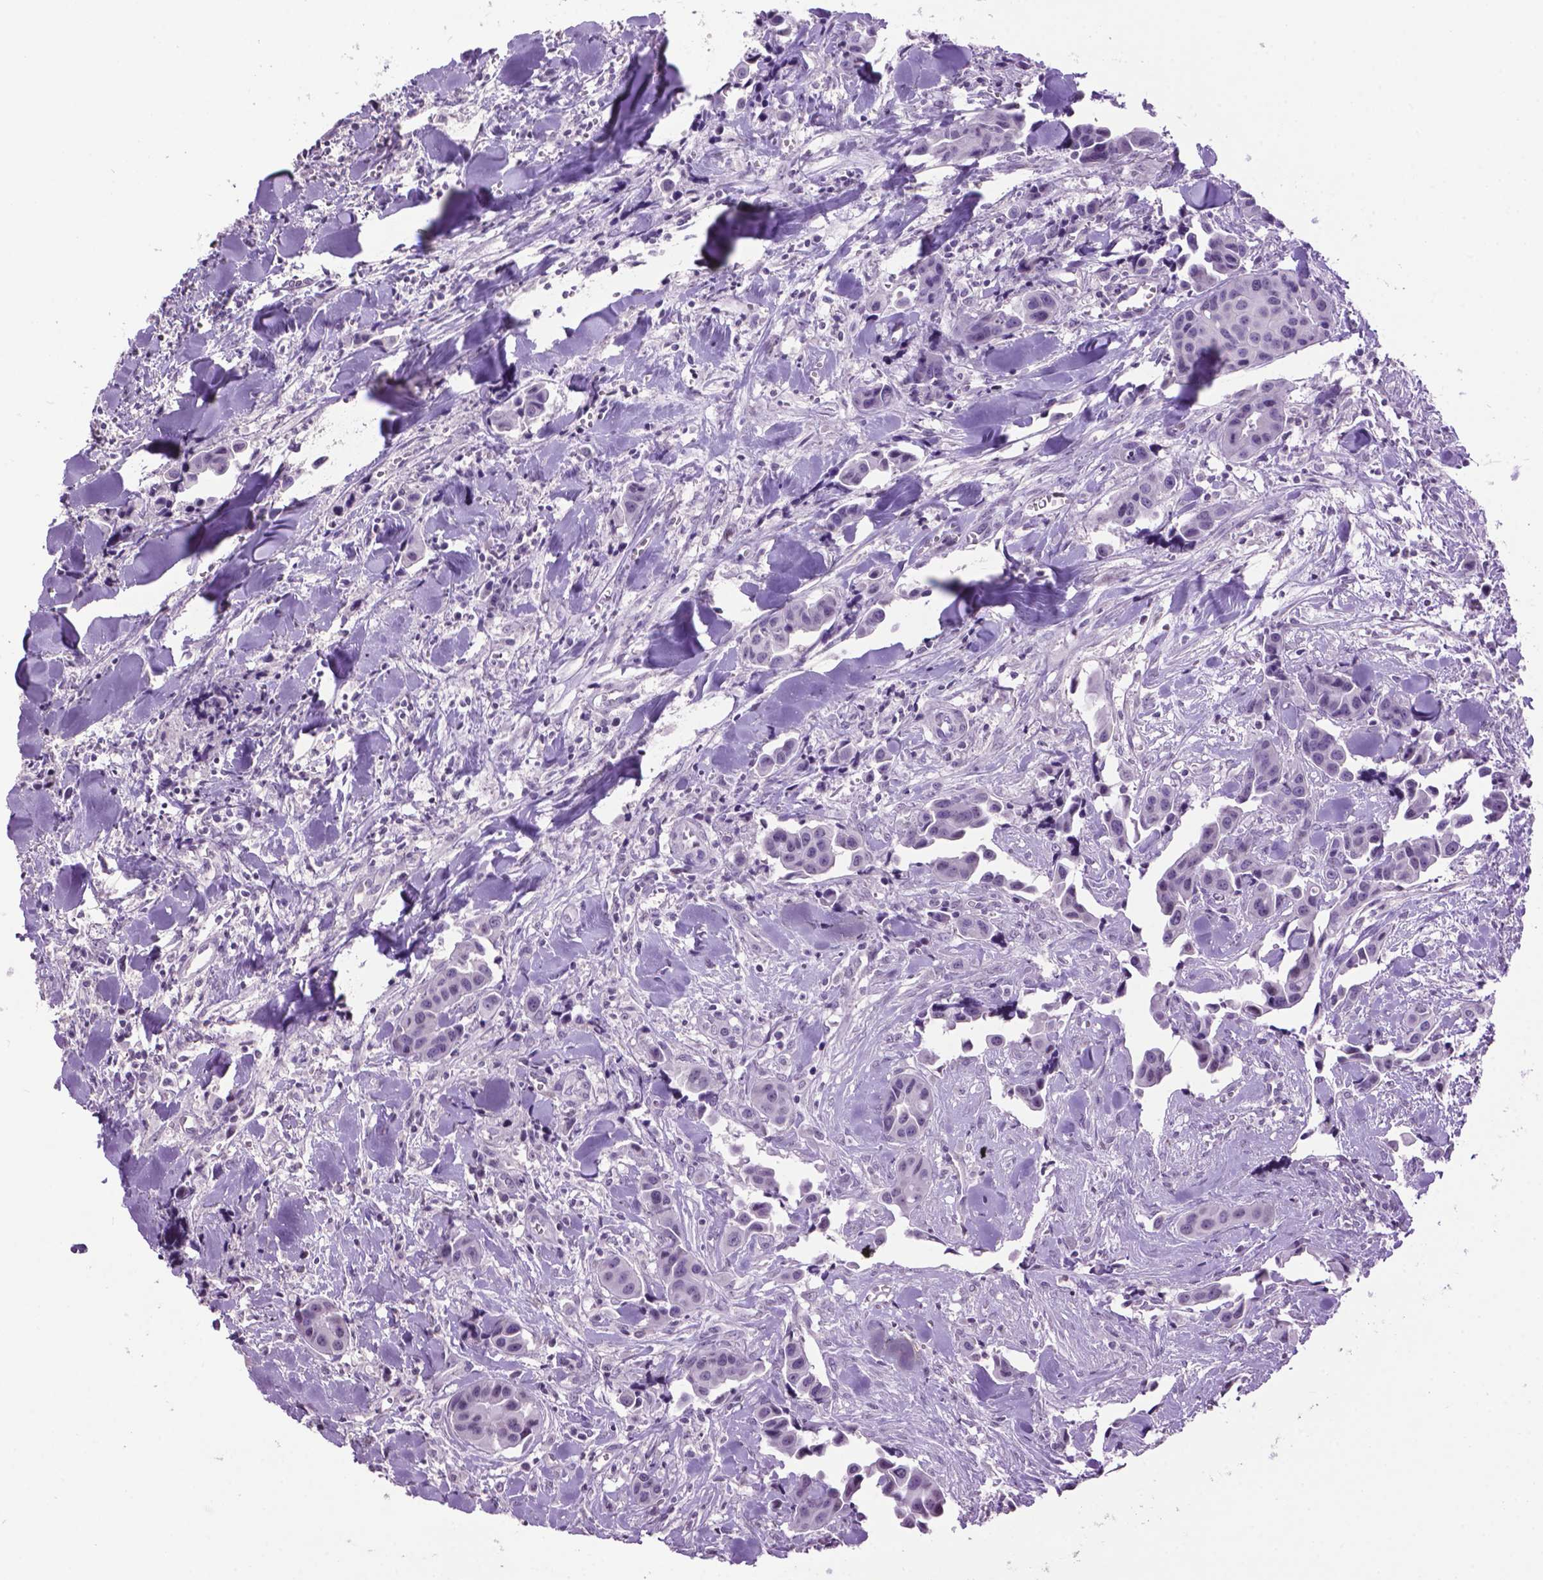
{"staining": {"intensity": "negative", "quantity": "none", "location": "none"}, "tissue": "head and neck cancer", "cell_type": "Tumor cells", "image_type": "cancer", "snomed": [{"axis": "morphology", "description": "Adenocarcinoma, NOS"}, {"axis": "topography", "description": "Head-Neck"}], "caption": "An immunohistochemistry (IHC) micrograph of head and neck adenocarcinoma is shown. There is no staining in tumor cells of head and neck adenocarcinoma.", "gene": "TH", "patient": {"sex": "male", "age": 76}}